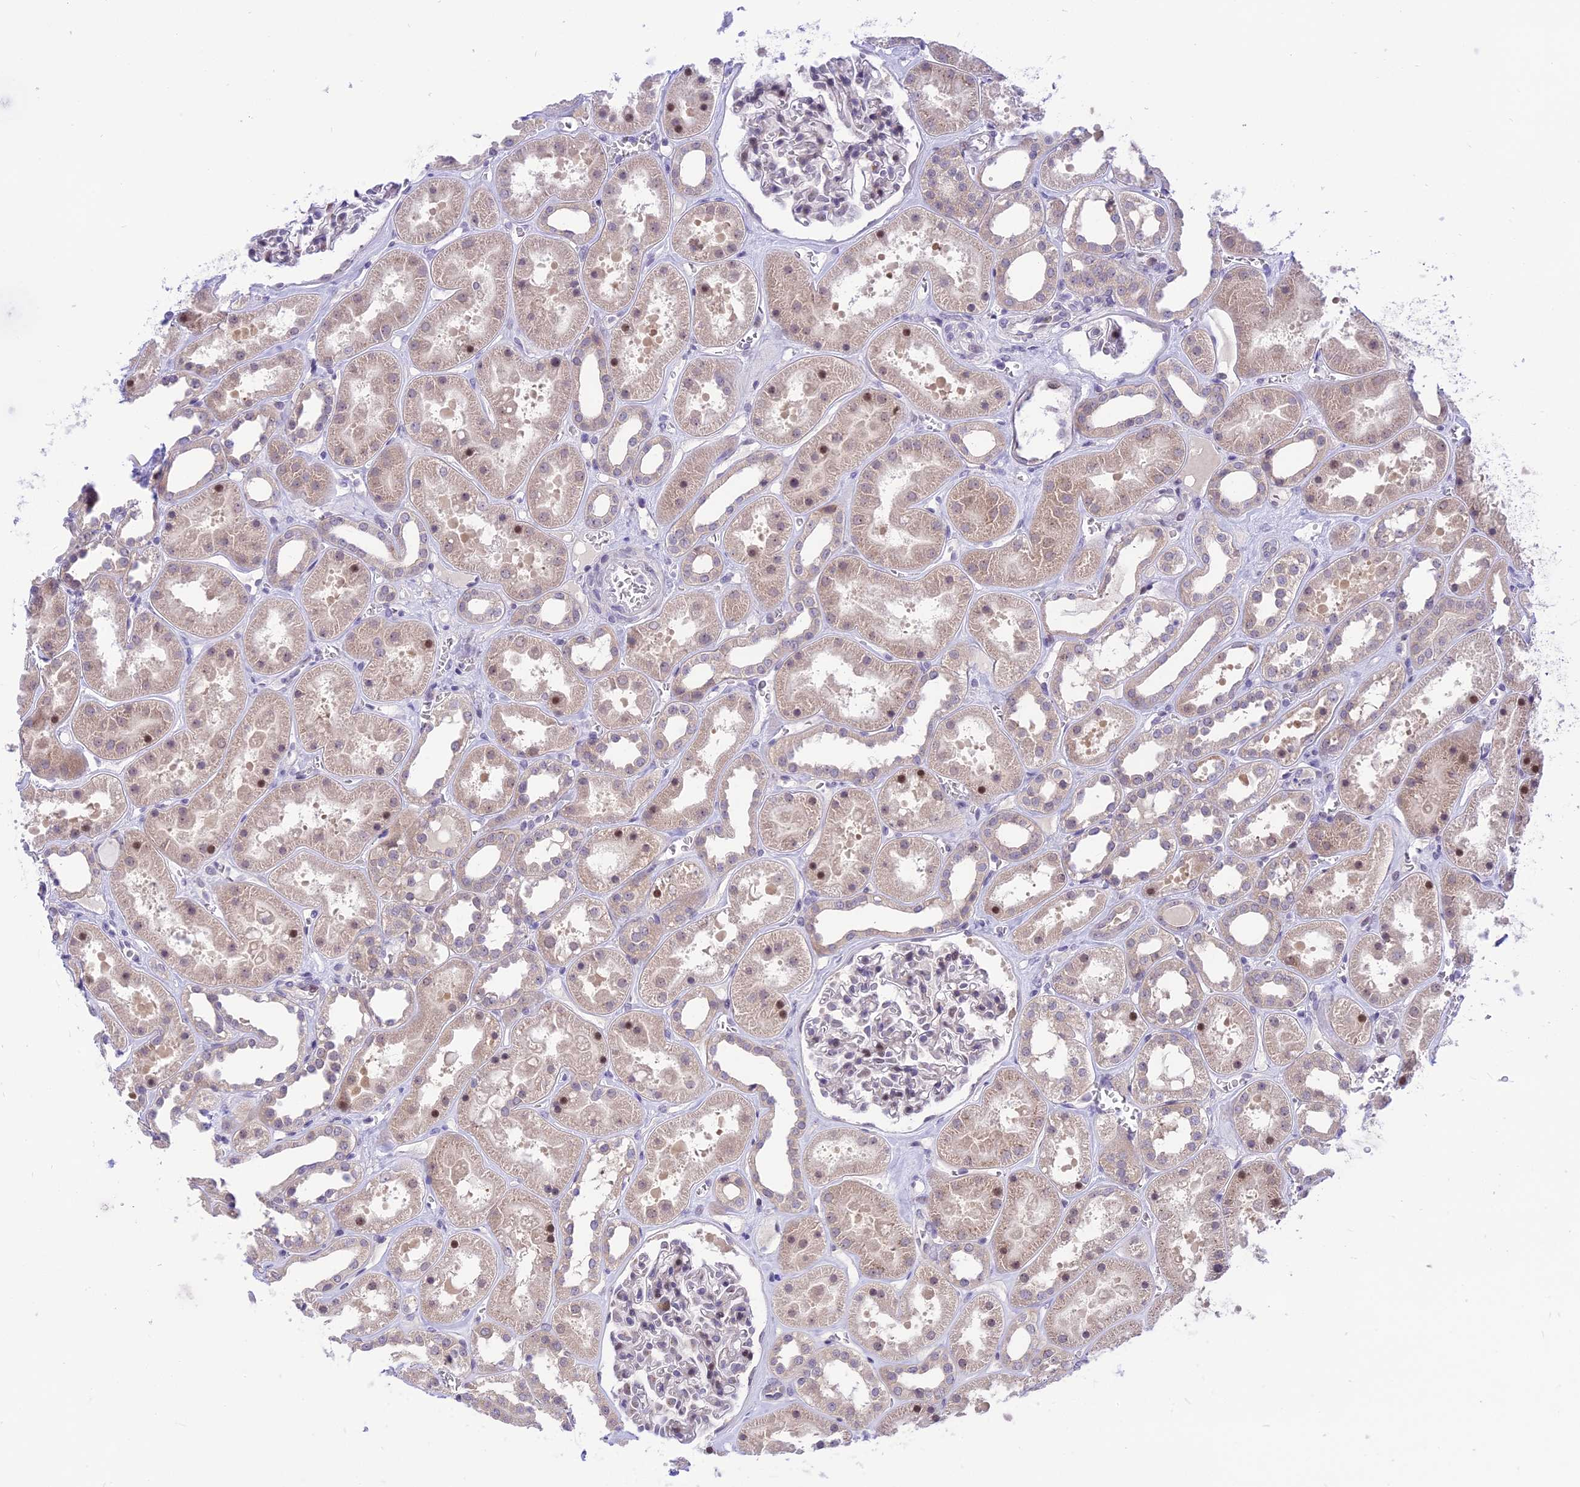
{"staining": {"intensity": "weak", "quantity": "25%-75%", "location": "nuclear"}, "tissue": "kidney", "cell_type": "Cells in glomeruli", "image_type": "normal", "snomed": [{"axis": "morphology", "description": "Normal tissue, NOS"}, {"axis": "topography", "description": "Kidney"}], "caption": "The micrograph displays immunohistochemical staining of unremarkable kidney. There is weak nuclear positivity is appreciated in approximately 25%-75% of cells in glomeruli. The staining was performed using DAB (3,3'-diaminobenzidine) to visualize the protein expression in brown, while the nuclei were stained in blue with hematoxylin (Magnification: 20x).", "gene": "ZNF837", "patient": {"sex": "female", "age": 41}}